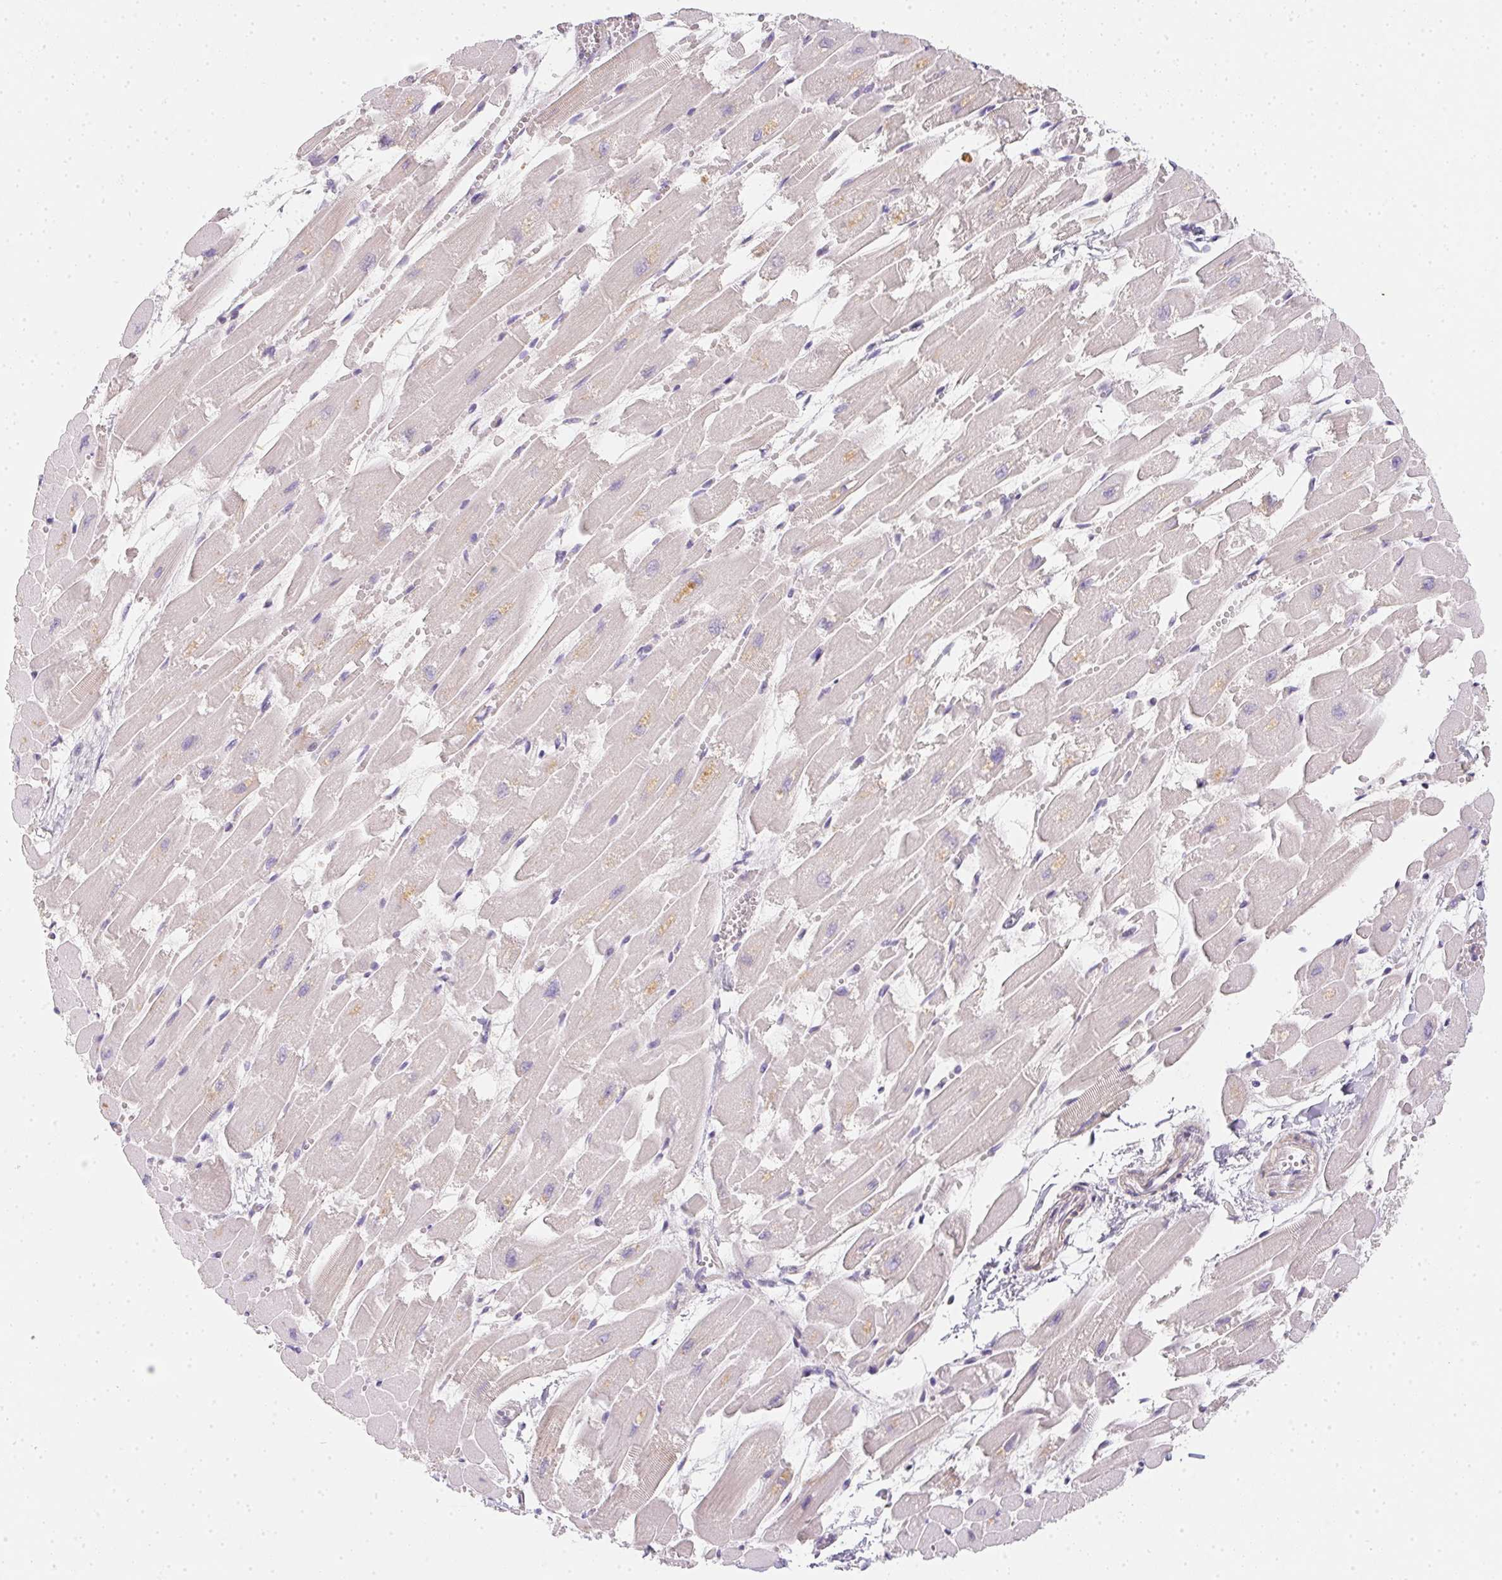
{"staining": {"intensity": "negative", "quantity": "none", "location": "none"}, "tissue": "heart muscle", "cell_type": "Cardiomyocytes", "image_type": "normal", "snomed": [{"axis": "morphology", "description": "Normal tissue, NOS"}, {"axis": "topography", "description": "Heart"}], "caption": "This is an immunohistochemistry image of benign human heart muscle. There is no expression in cardiomyocytes.", "gene": "ZBBX", "patient": {"sex": "female", "age": 52}}